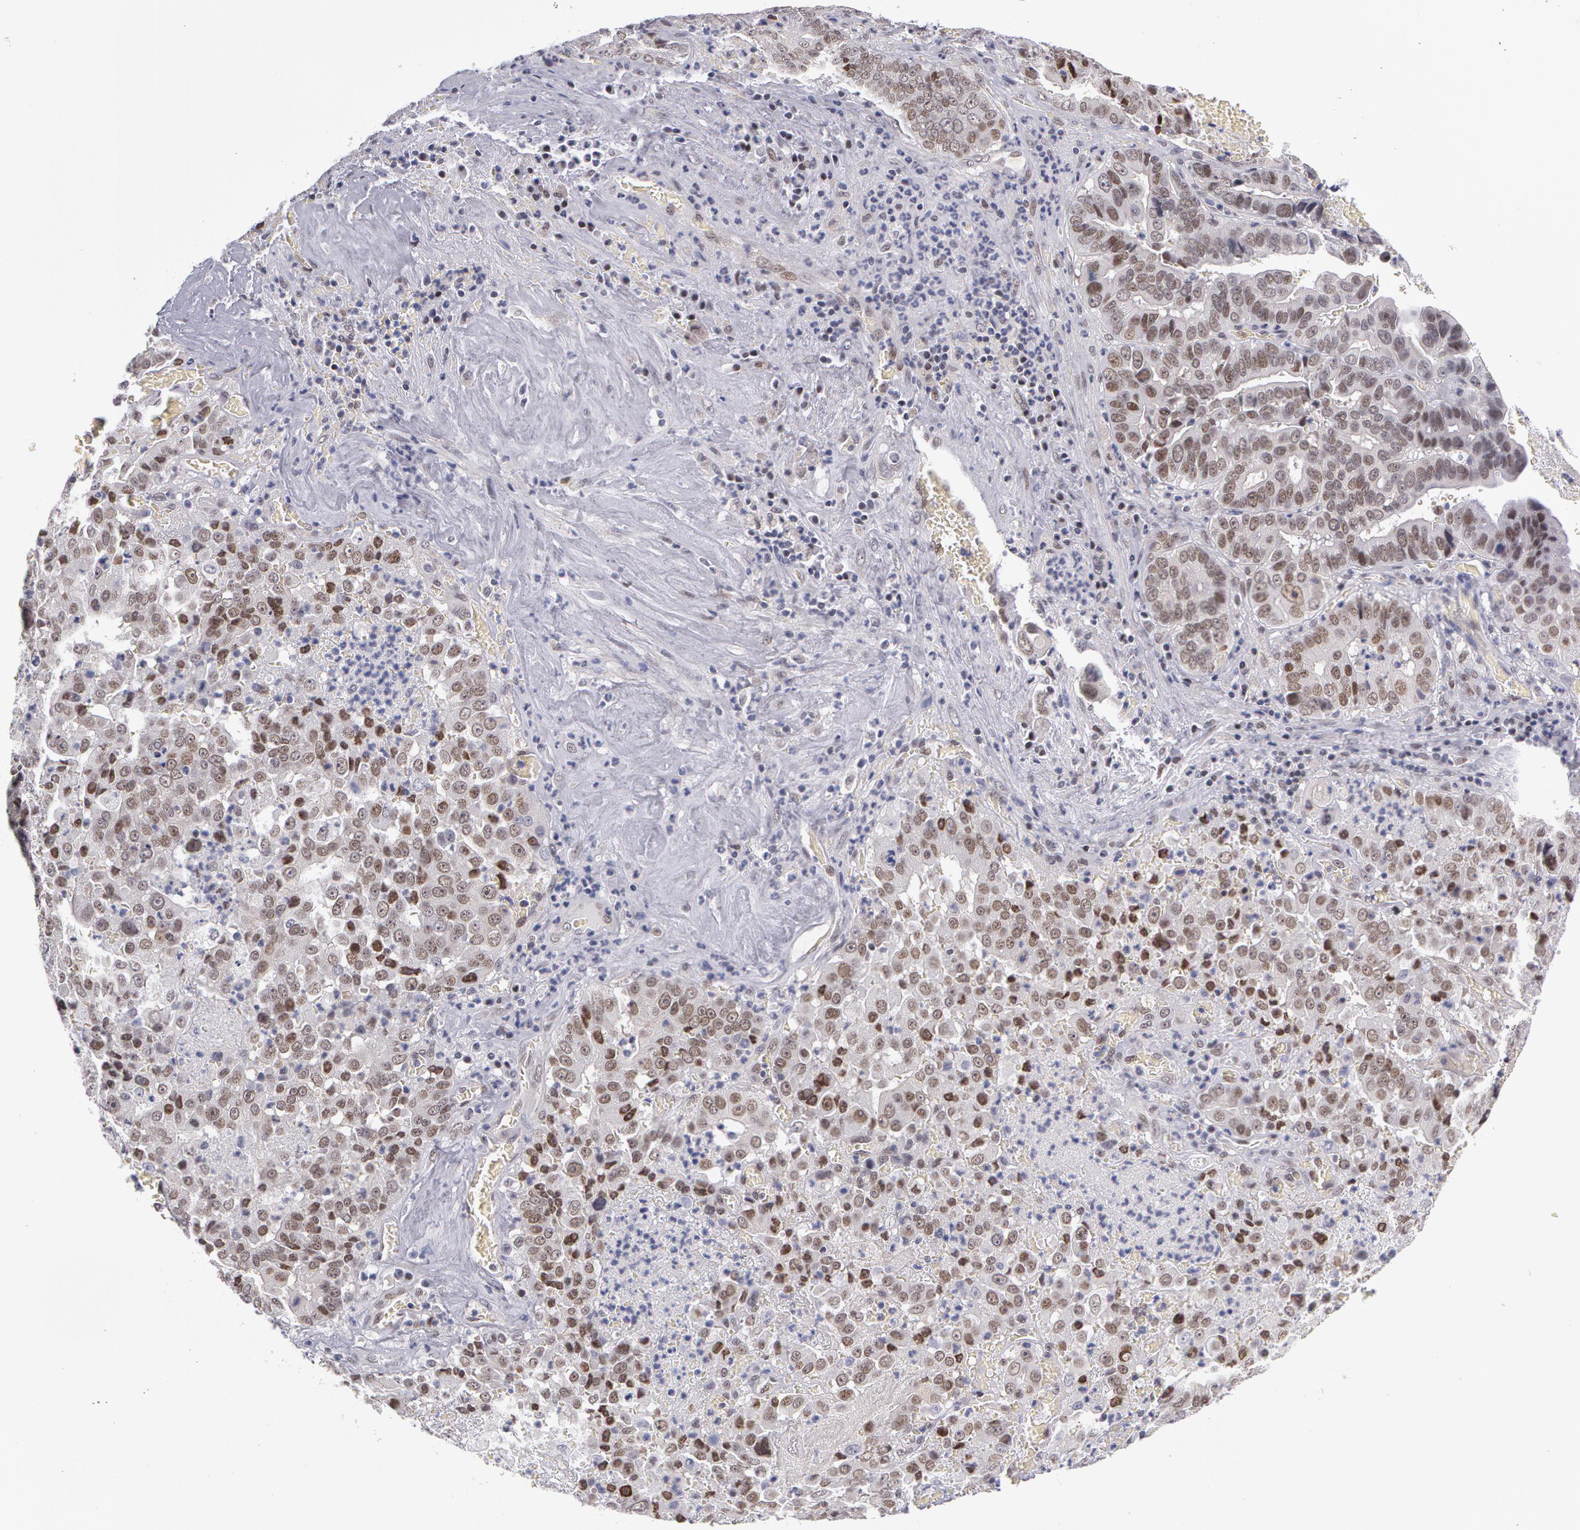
{"staining": {"intensity": "weak", "quantity": "25%-75%", "location": "nuclear"}, "tissue": "liver cancer", "cell_type": "Tumor cells", "image_type": "cancer", "snomed": [{"axis": "morphology", "description": "Cholangiocarcinoma"}, {"axis": "topography", "description": "Liver"}], "caption": "The immunohistochemical stain labels weak nuclear expression in tumor cells of liver cancer tissue.", "gene": "PRICKLE1", "patient": {"sex": "female", "age": 79}}